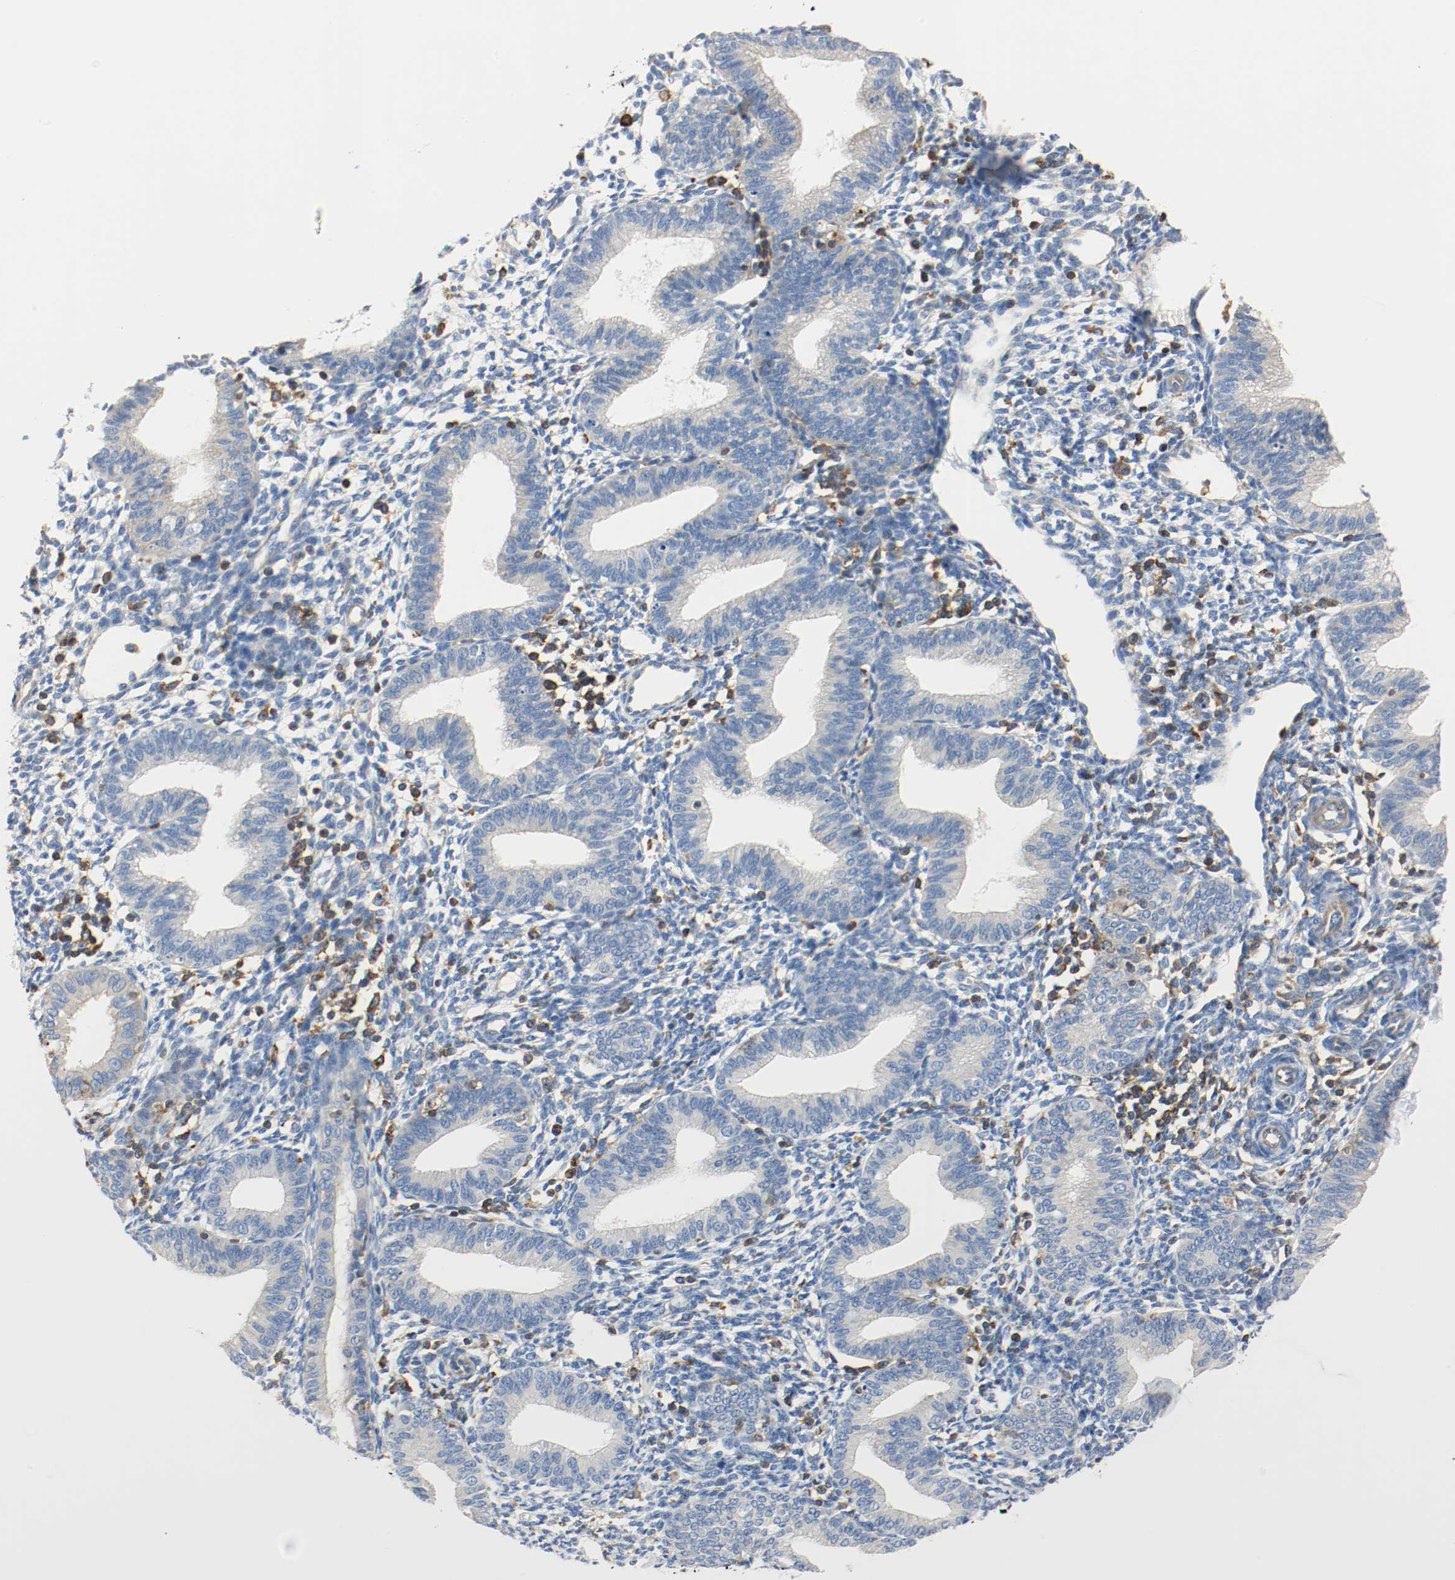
{"staining": {"intensity": "negative", "quantity": "none", "location": "none"}, "tissue": "endometrium", "cell_type": "Cells in endometrial stroma", "image_type": "normal", "snomed": [{"axis": "morphology", "description": "Normal tissue, NOS"}, {"axis": "topography", "description": "Endometrium"}], "caption": "The histopathology image demonstrates no staining of cells in endometrial stroma in benign endometrium.", "gene": "ARPC1B", "patient": {"sex": "female", "age": 61}}